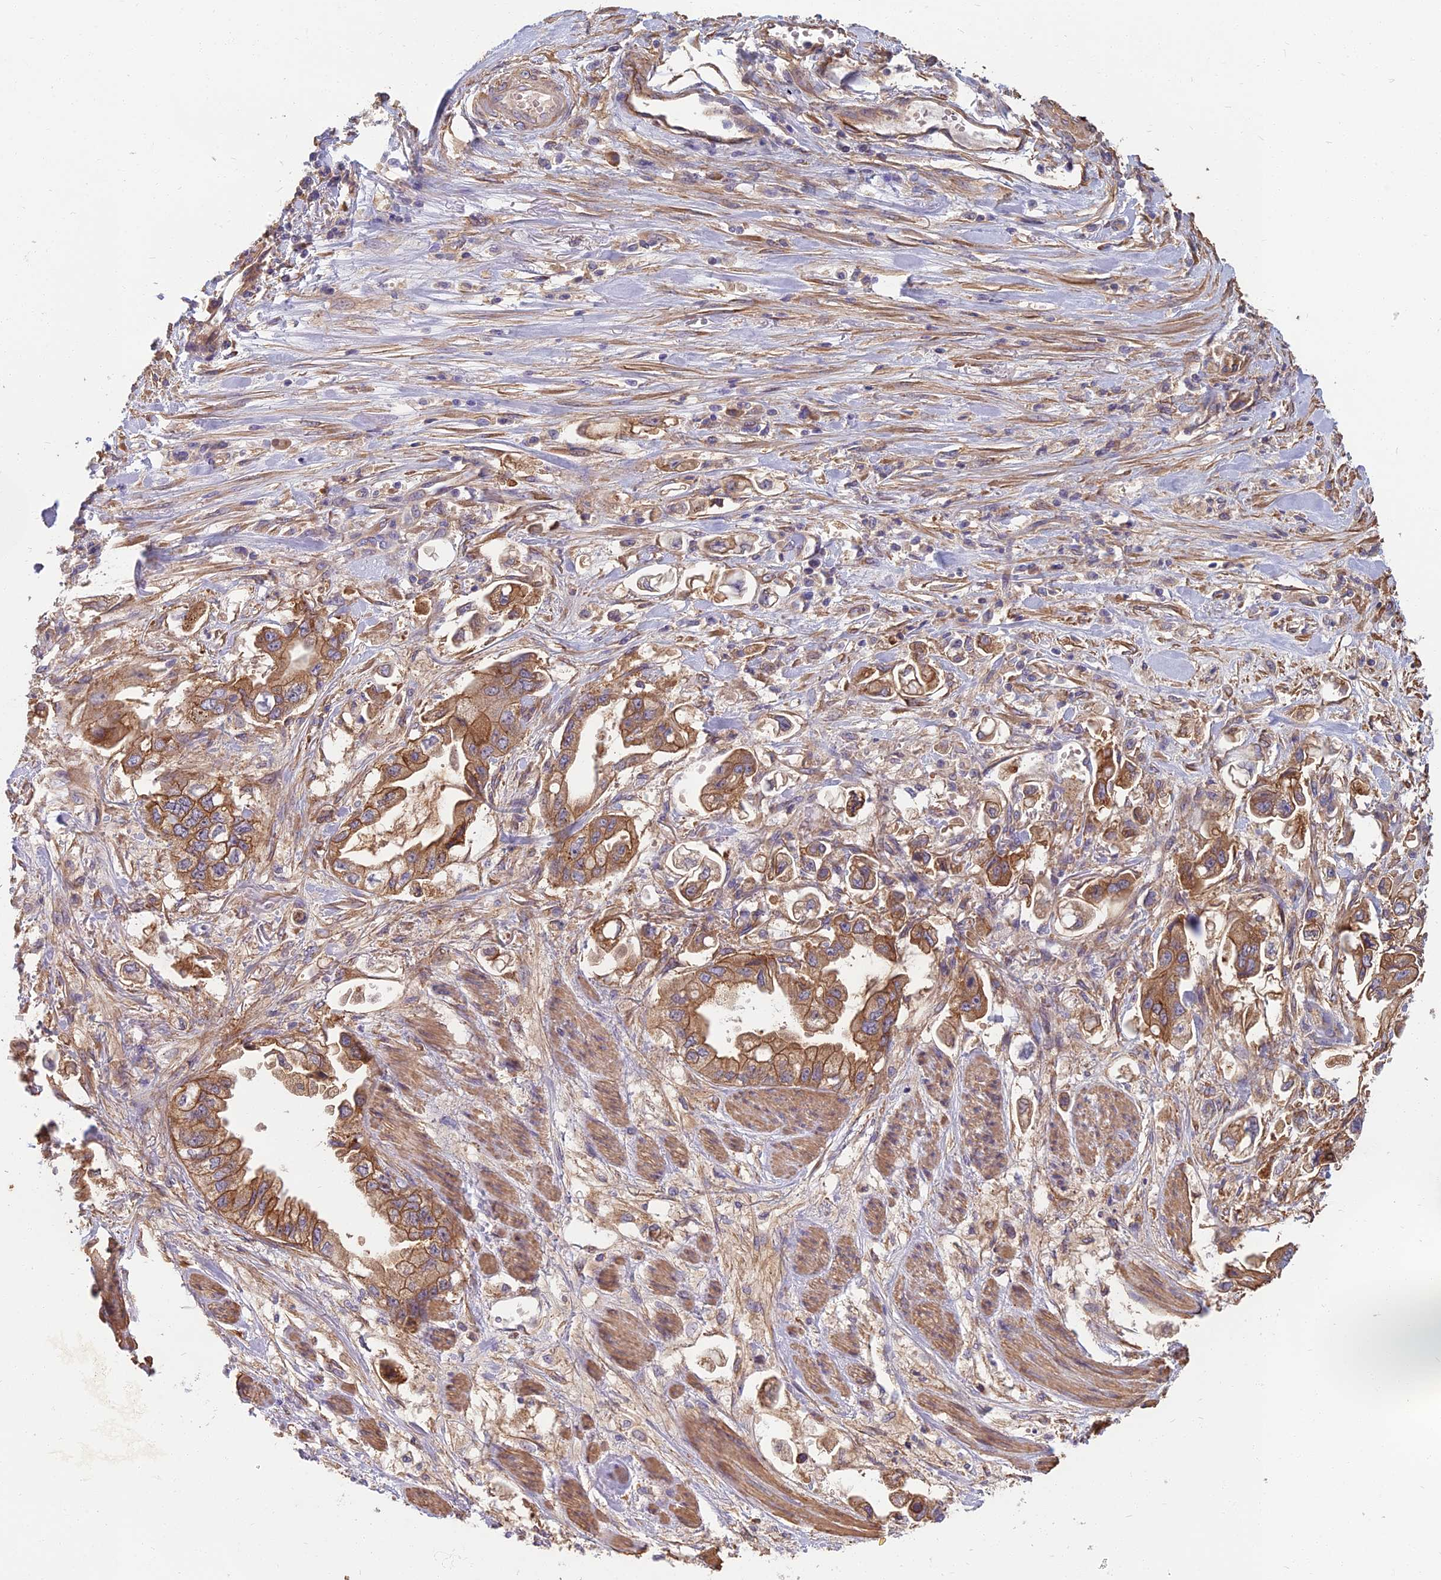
{"staining": {"intensity": "moderate", "quantity": ">75%", "location": "cytoplasmic/membranous"}, "tissue": "stomach cancer", "cell_type": "Tumor cells", "image_type": "cancer", "snomed": [{"axis": "morphology", "description": "Adenocarcinoma, NOS"}, {"axis": "topography", "description": "Stomach"}], "caption": "A medium amount of moderate cytoplasmic/membranous positivity is present in about >75% of tumor cells in stomach cancer tissue.", "gene": "WDR24", "patient": {"sex": "male", "age": 62}}